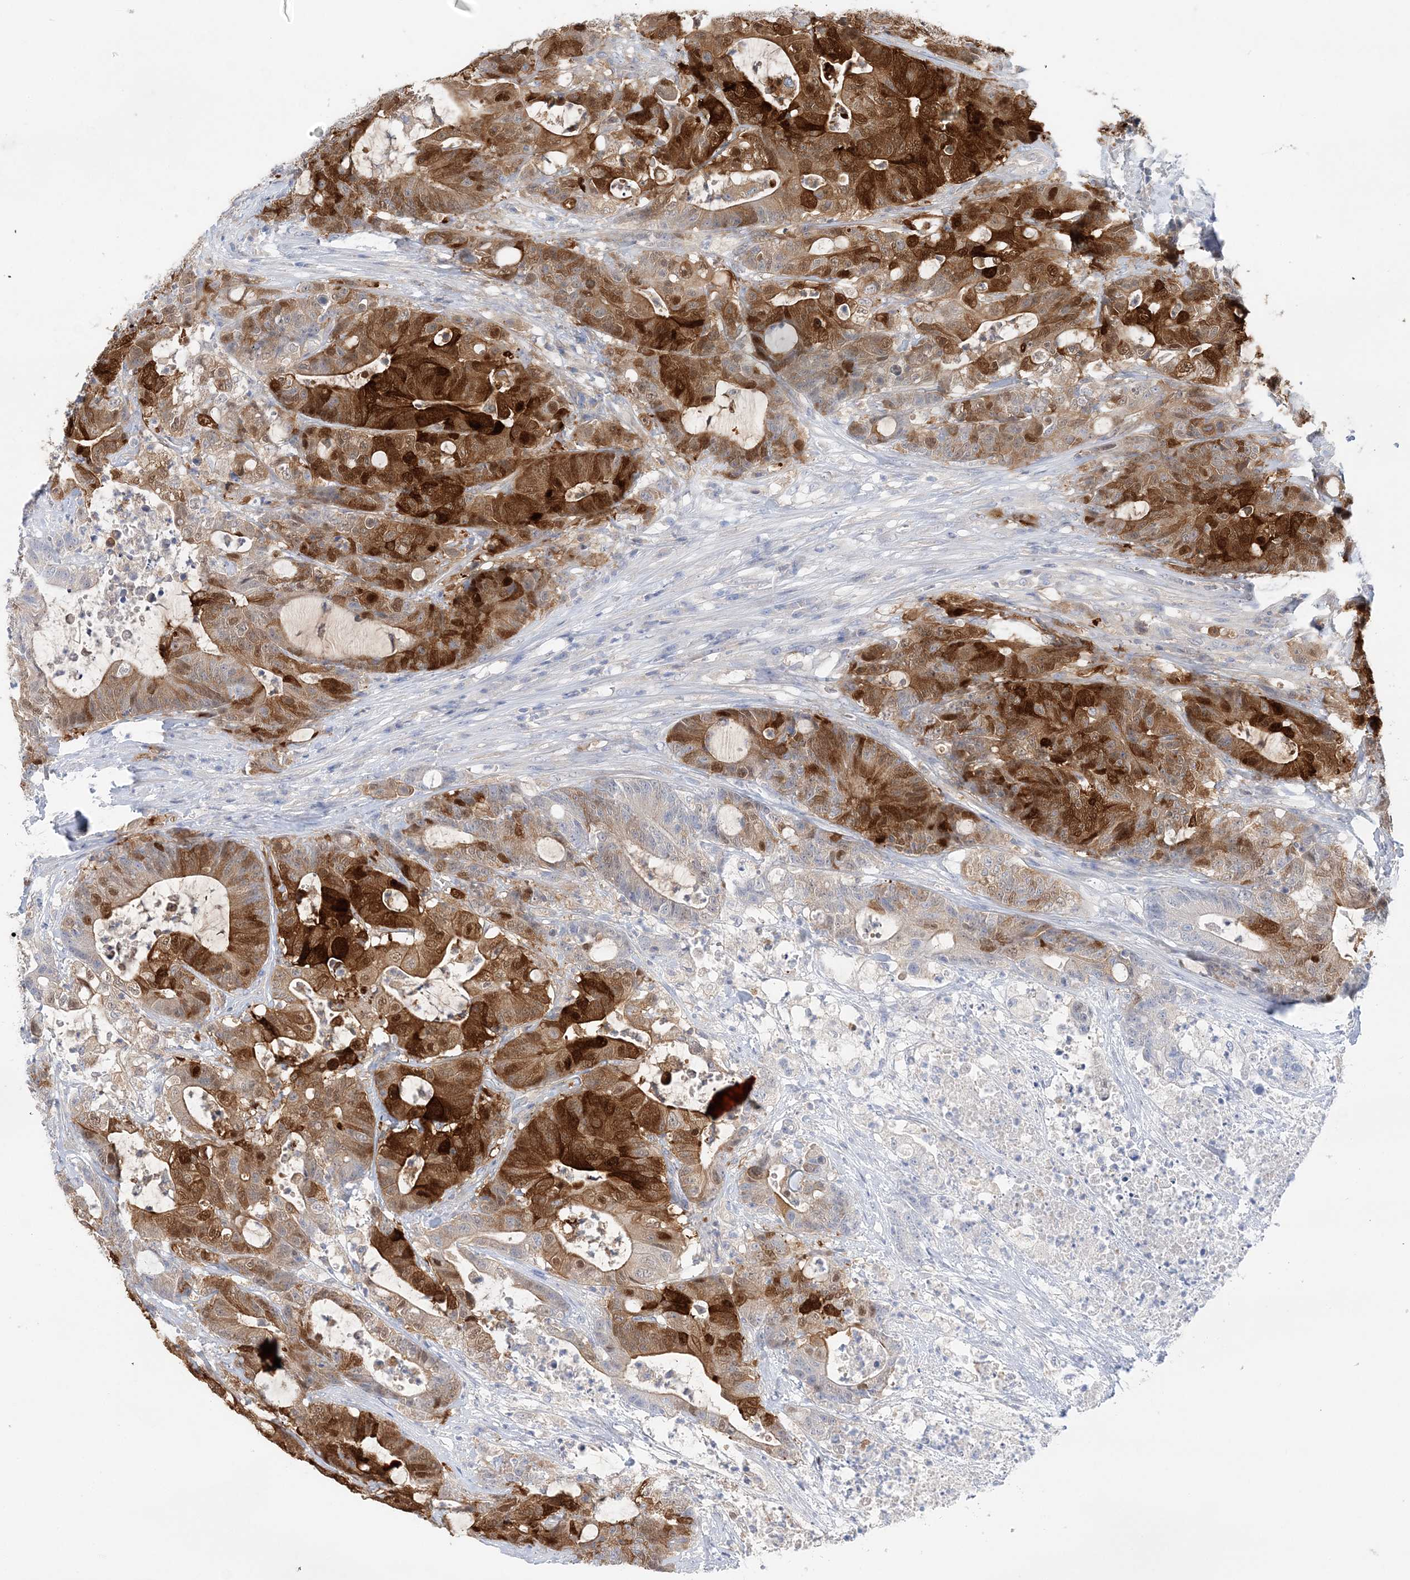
{"staining": {"intensity": "strong", "quantity": "25%-75%", "location": "cytoplasmic/membranous,nuclear"}, "tissue": "colorectal cancer", "cell_type": "Tumor cells", "image_type": "cancer", "snomed": [{"axis": "morphology", "description": "Adenocarcinoma, NOS"}, {"axis": "topography", "description": "Colon"}], "caption": "The immunohistochemical stain highlights strong cytoplasmic/membranous and nuclear positivity in tumor cells of colorectal cancer (adenocarcinoma) tissue.", "gene": "HMGCS1", "patient": {"sex": "female", "age": 84}}